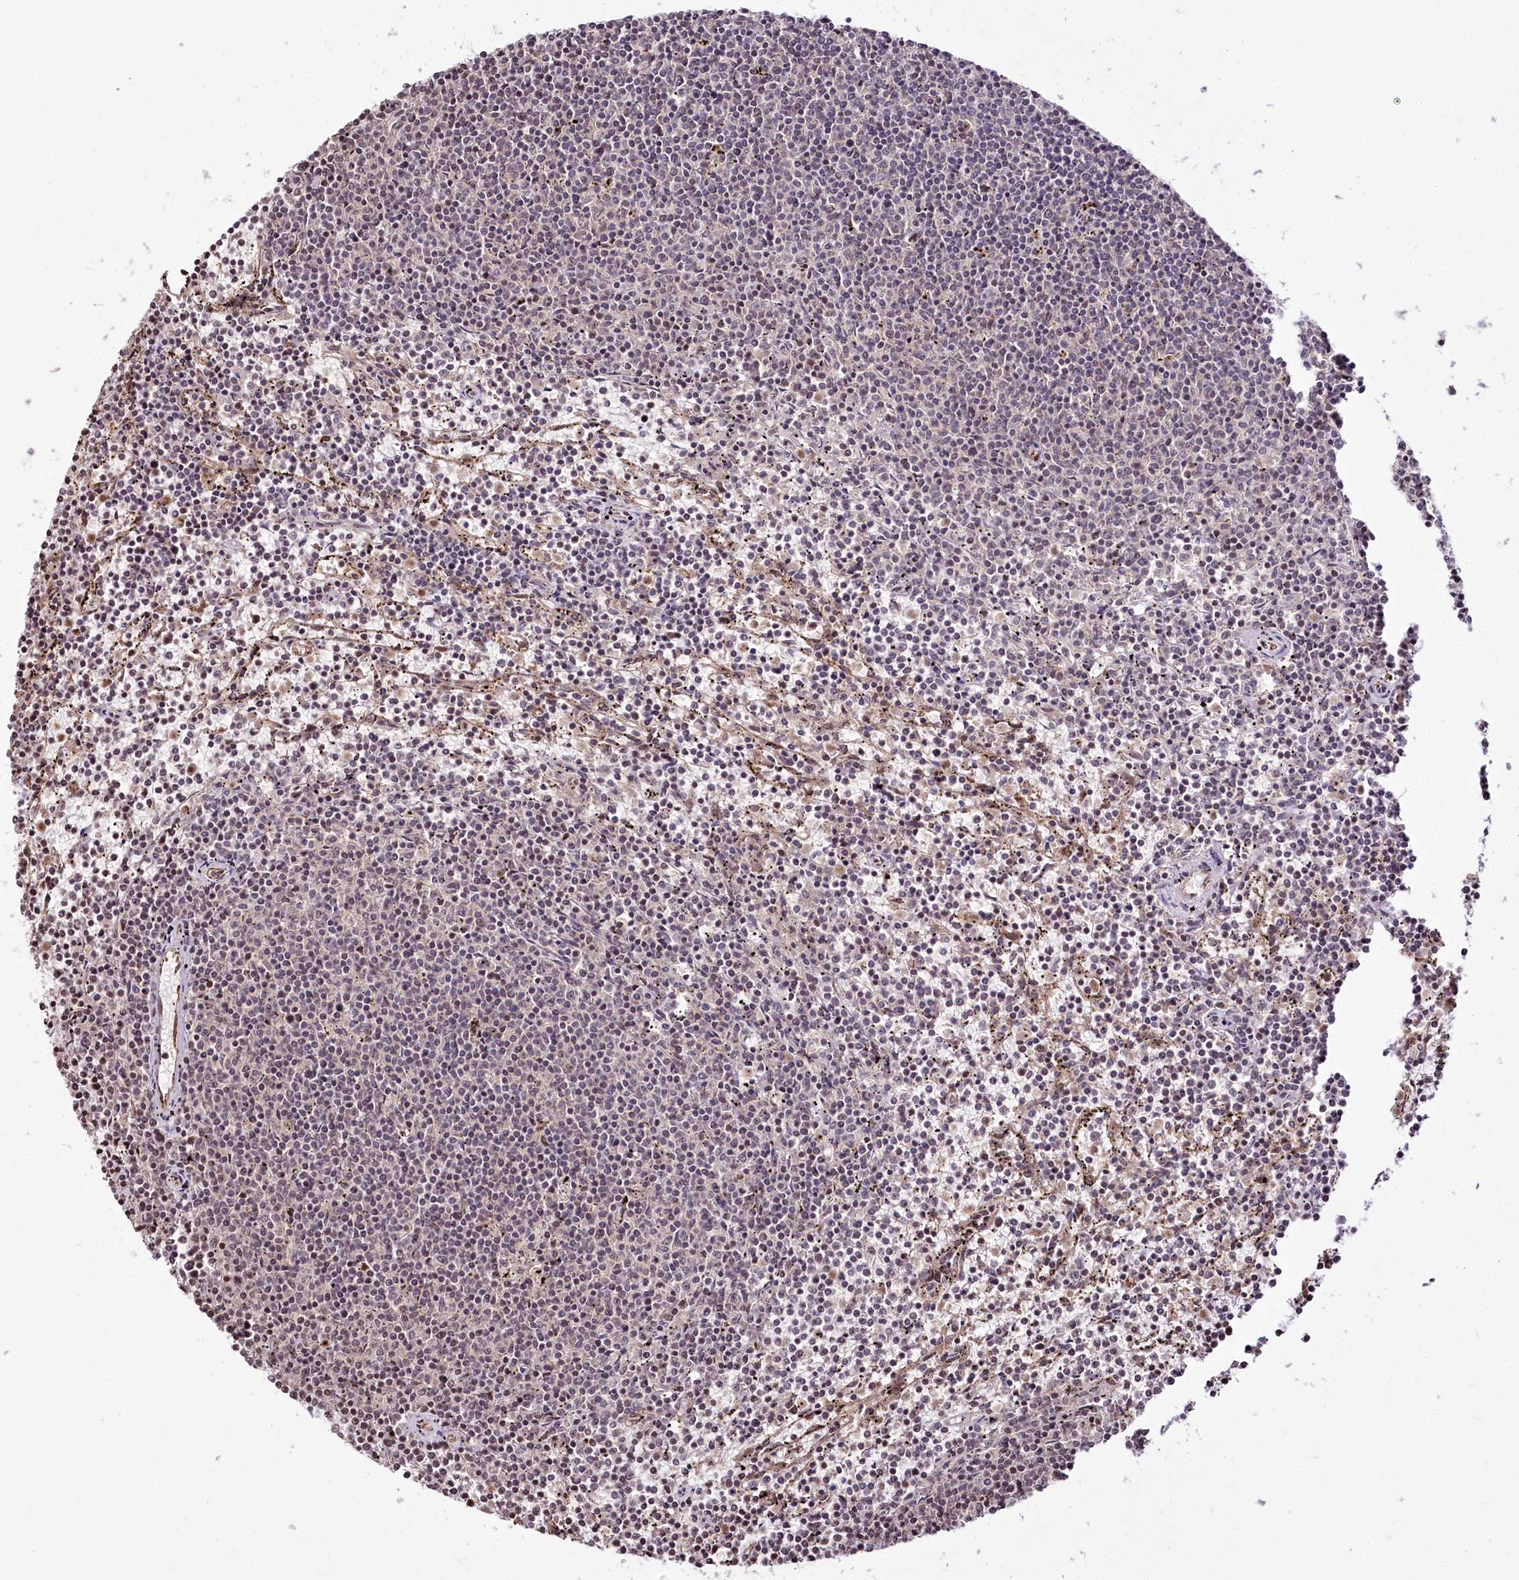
{"staining": {"intensity": "negative", "quantity": "none", "location": "none"}, "tissue": "lymphoma", "cell_type": "Tumor cells", "image_type": "cancer", "snomed": [{"axis": "morphology", "description": "Malignant lymphoma, non-Hodgkin's type, Low grade"}, {"axis": "topography", "description": "Spleen"}], "caption": "Tumor cells are negative for brown protein staining in lymphoma. (DAB (3,3'-diaminobenzidine) immunohistochemistry (IHC), high magnification).", "gene": "HOXC8", "patient": {"sex": "female", "age": 50}}